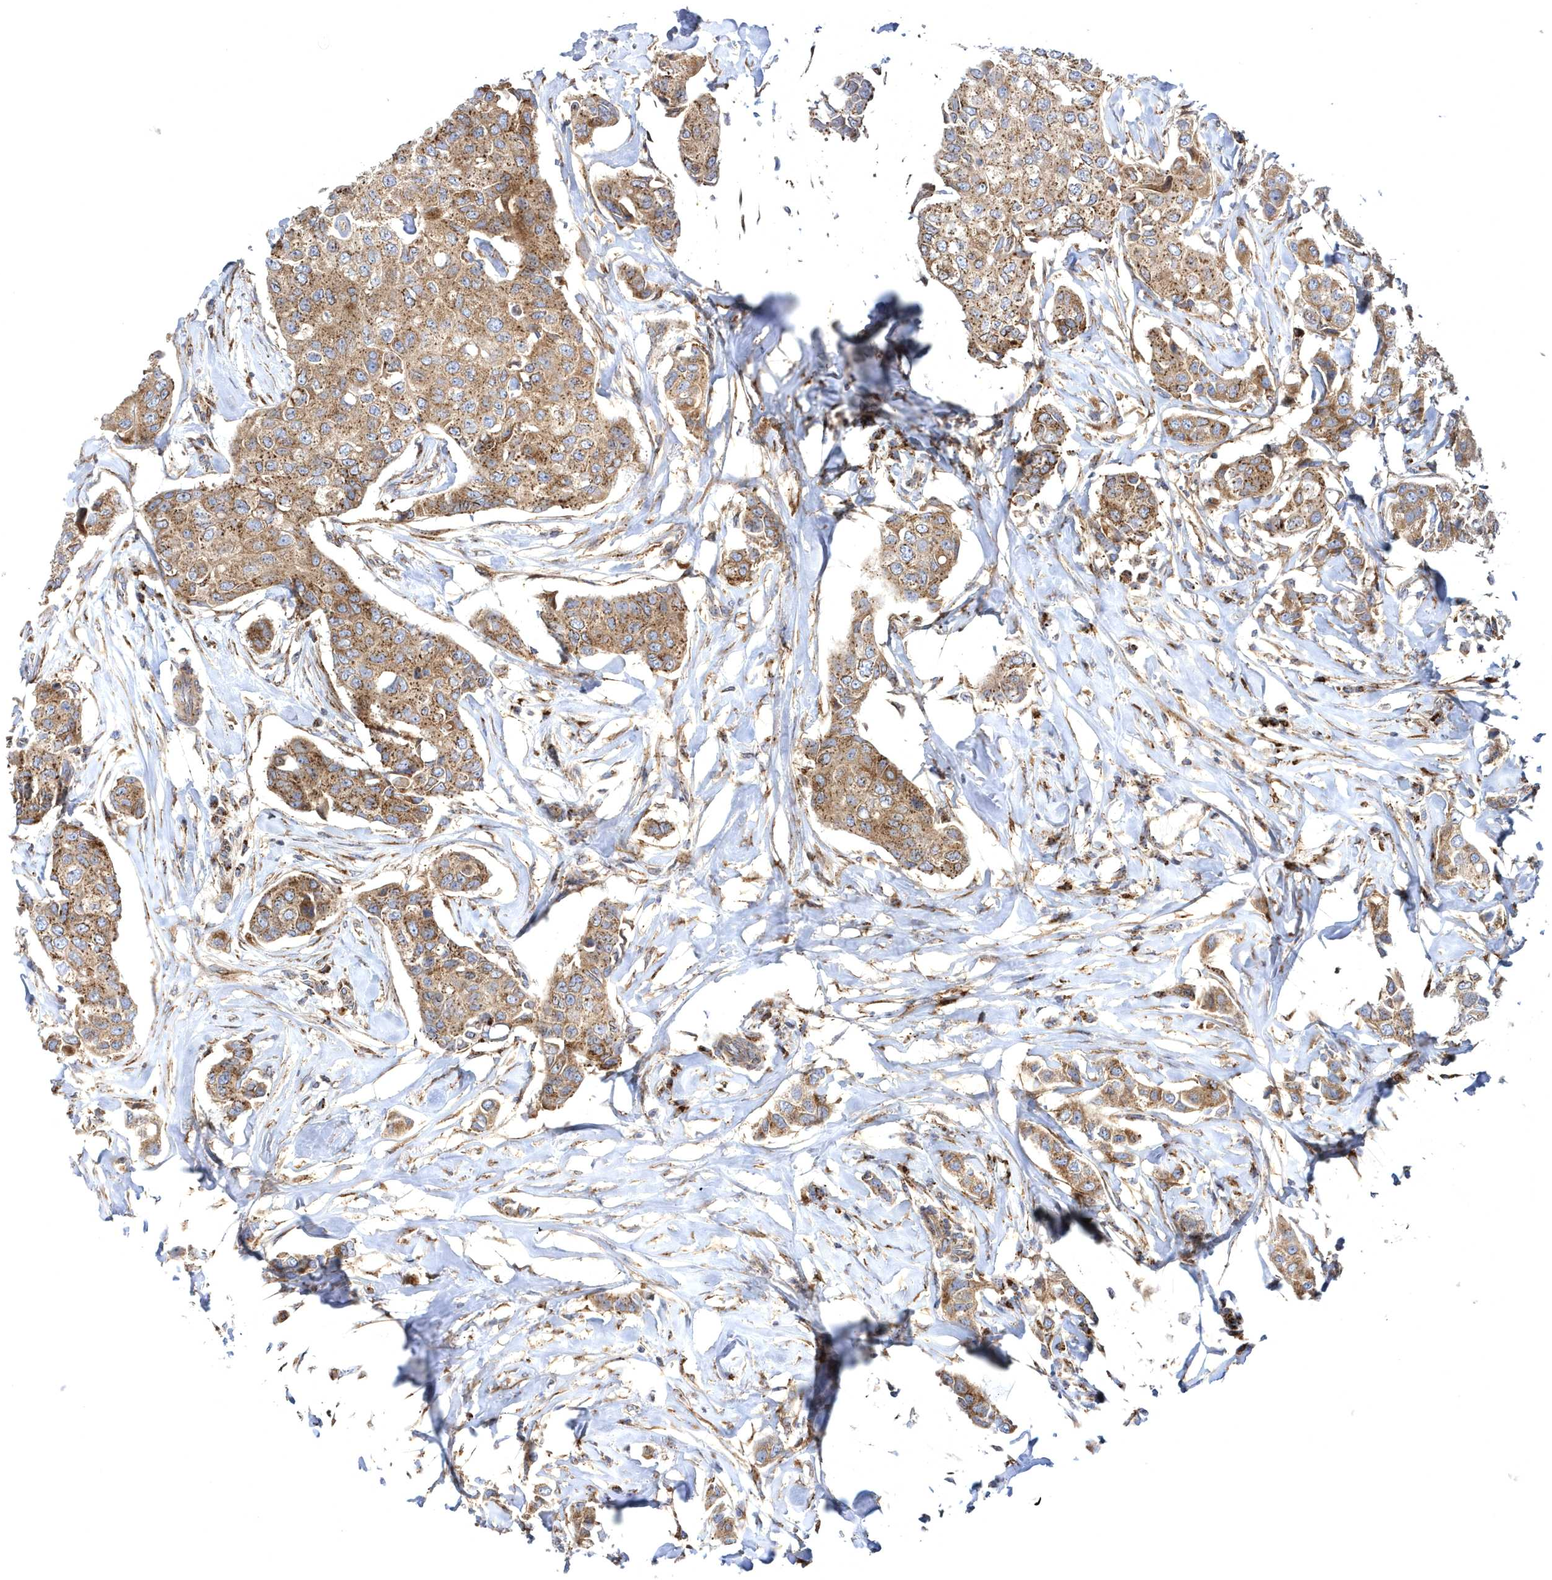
{"staining": {"intensity": "moderate", "quantity": ">75%", "location": "cytoplasmic/membranous"}, "tissue": "breast cancer", "cell_type": "Tumor cells", "image_type": "cancer", "snomed": [{"axis": "morphology", "description": "Duct carcinoma"}, {"axis": "topography", "description": "Breast"}], "caption": "High-power microscopy captured an immunohistochemistry (IHC) micrograph of breast cancer (infiltrating ductal carcinoma), revealing moderate cytoplasmic/membranous staining in approximately >75% of tumor cells.", "gene": "COPB2", "patient": {"sex": "female", "age": 80}}